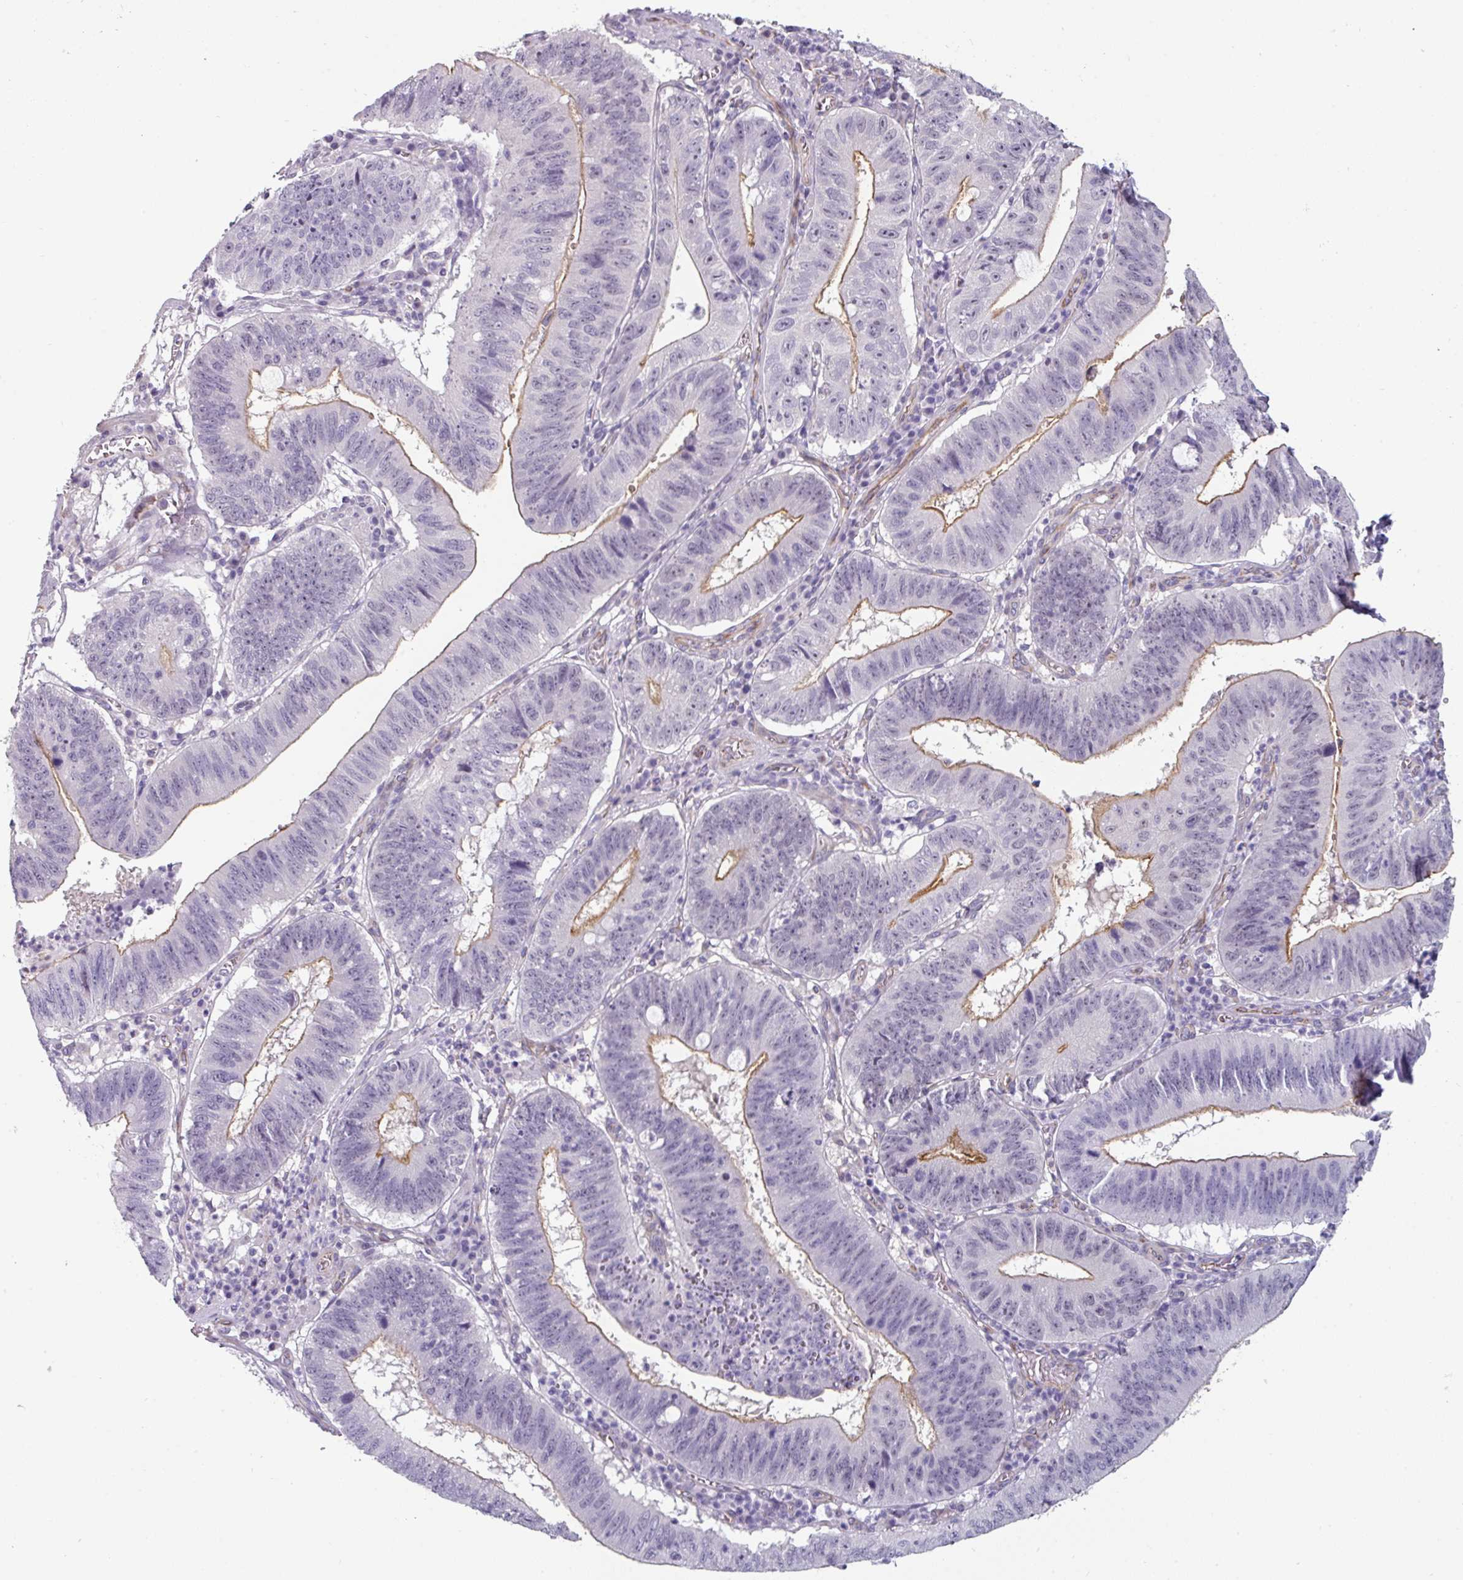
{"staining": {"intensity": "moderate", "quantity": "25%-75%", "location": "cytoplasmic/membranous"}, "tissue": "stomach cancer", "cell_type": "Tumor cells", "image_type": "cancer", "snomed": [{"axis": "morphology", "description": "Adenocarcinoma, NOS"}, {"axis": "topography", "description": "Stomach"}], "caption": "This image exhibits stomach cancer (adenocarcinoma) stained with immunohistochemistry (IHC) to label a protein in brown. The cytoplasmic/membranous of tumor cells show moderate positivity for the protein. Nuclei are counter-stained blue.", "gene": "EYA3", "patient": {"sex": "male", "age": 59}}